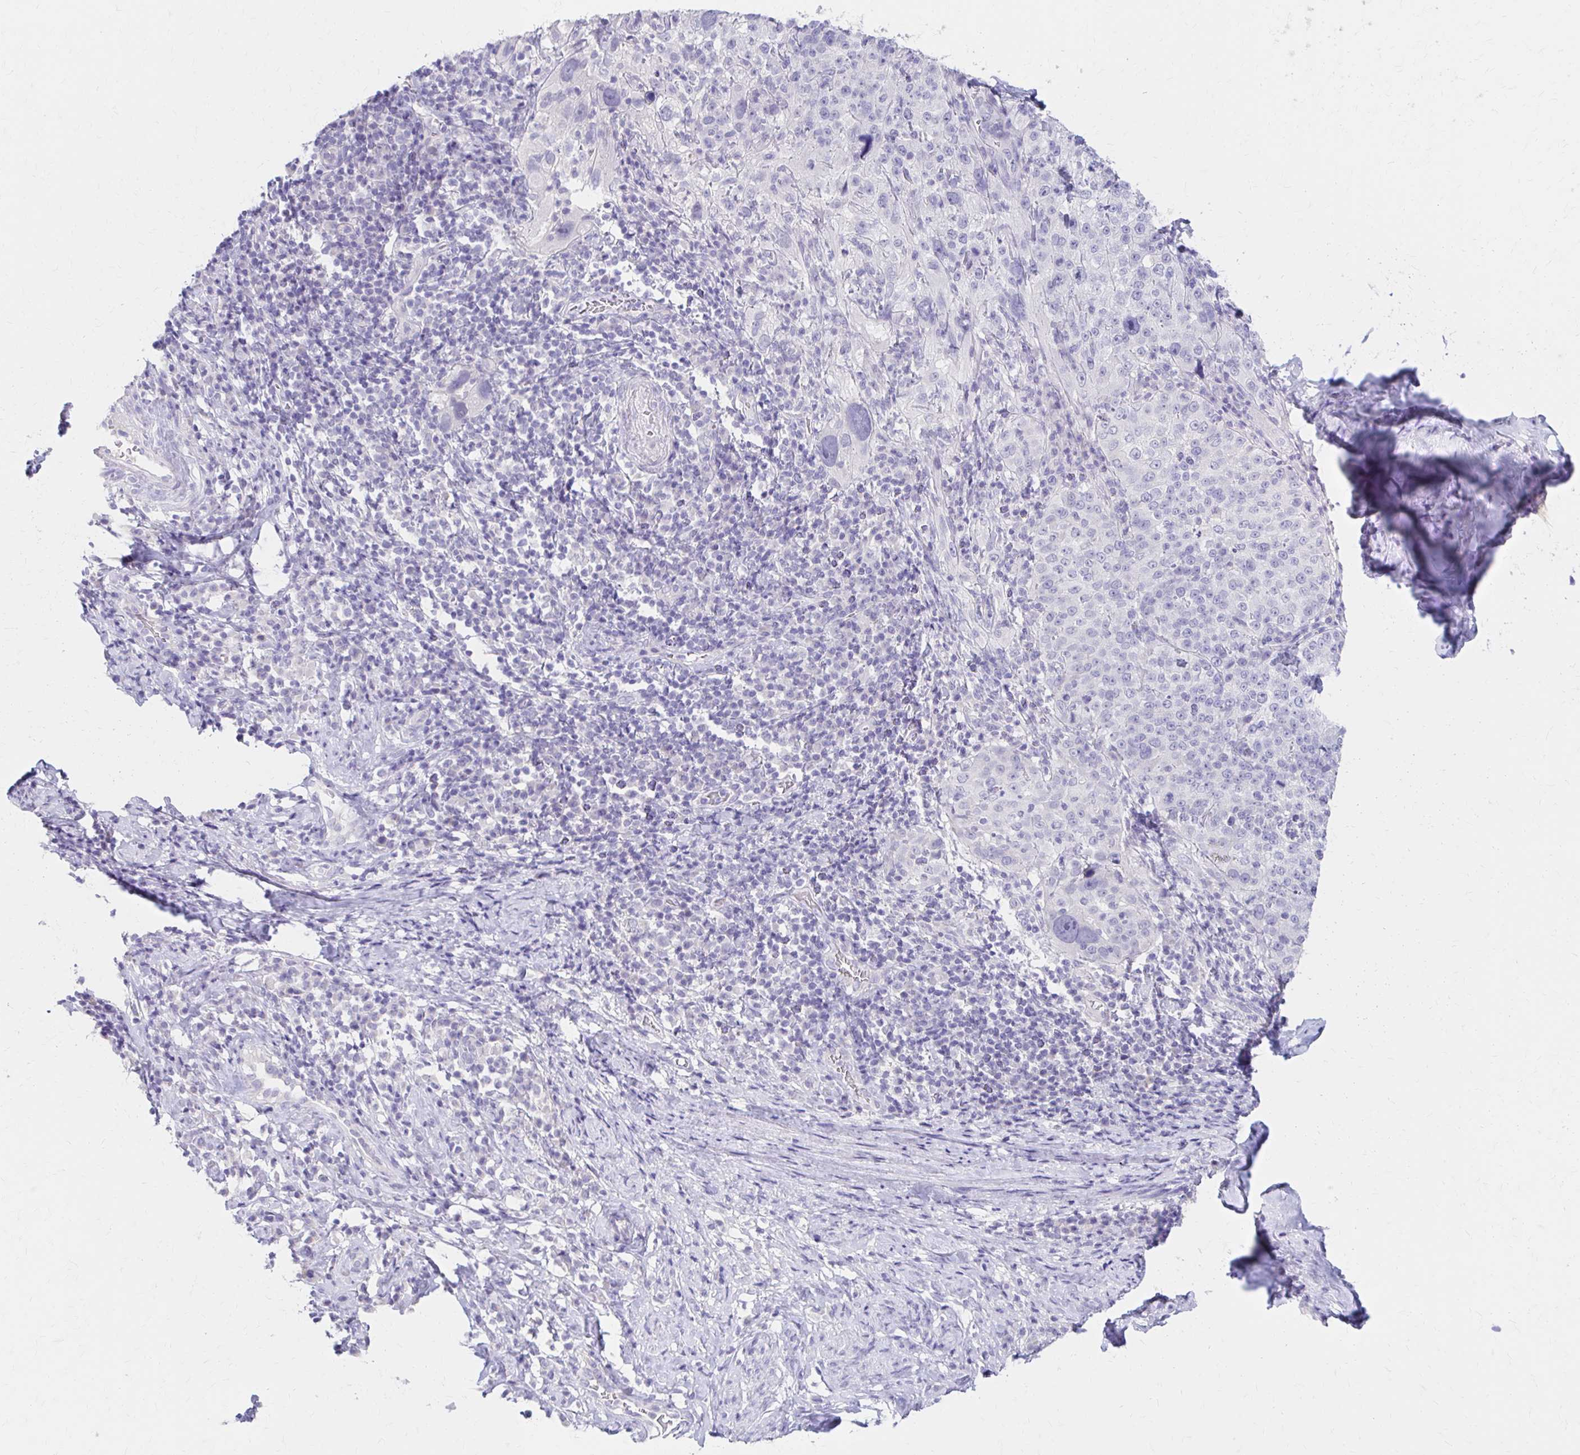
{"staining": {"intensity": "negative", "quantity": "none", "location": "none"}, "tissue": "cervical cancer", "cell_type": "Tumor cells", "image_type": "cancer", "snomed": [{"axis": "morphology", "description": "Squamous cell carcinoma, NOS"}, {"axis": "topography", "description": "Cervix"}], "caption": "Immunohistochemistry histopathology image of neoplastic tissue: human squamous cell carcinoma (cervical) stained with DAB (3,3'-diaminobenzidine) exhibits no significant protein staining in tumor cells. (DAB IHC with hematoxylin counter stain).", "gene": "AZGP1", "patient": {"sex": "female", "age": 75}}